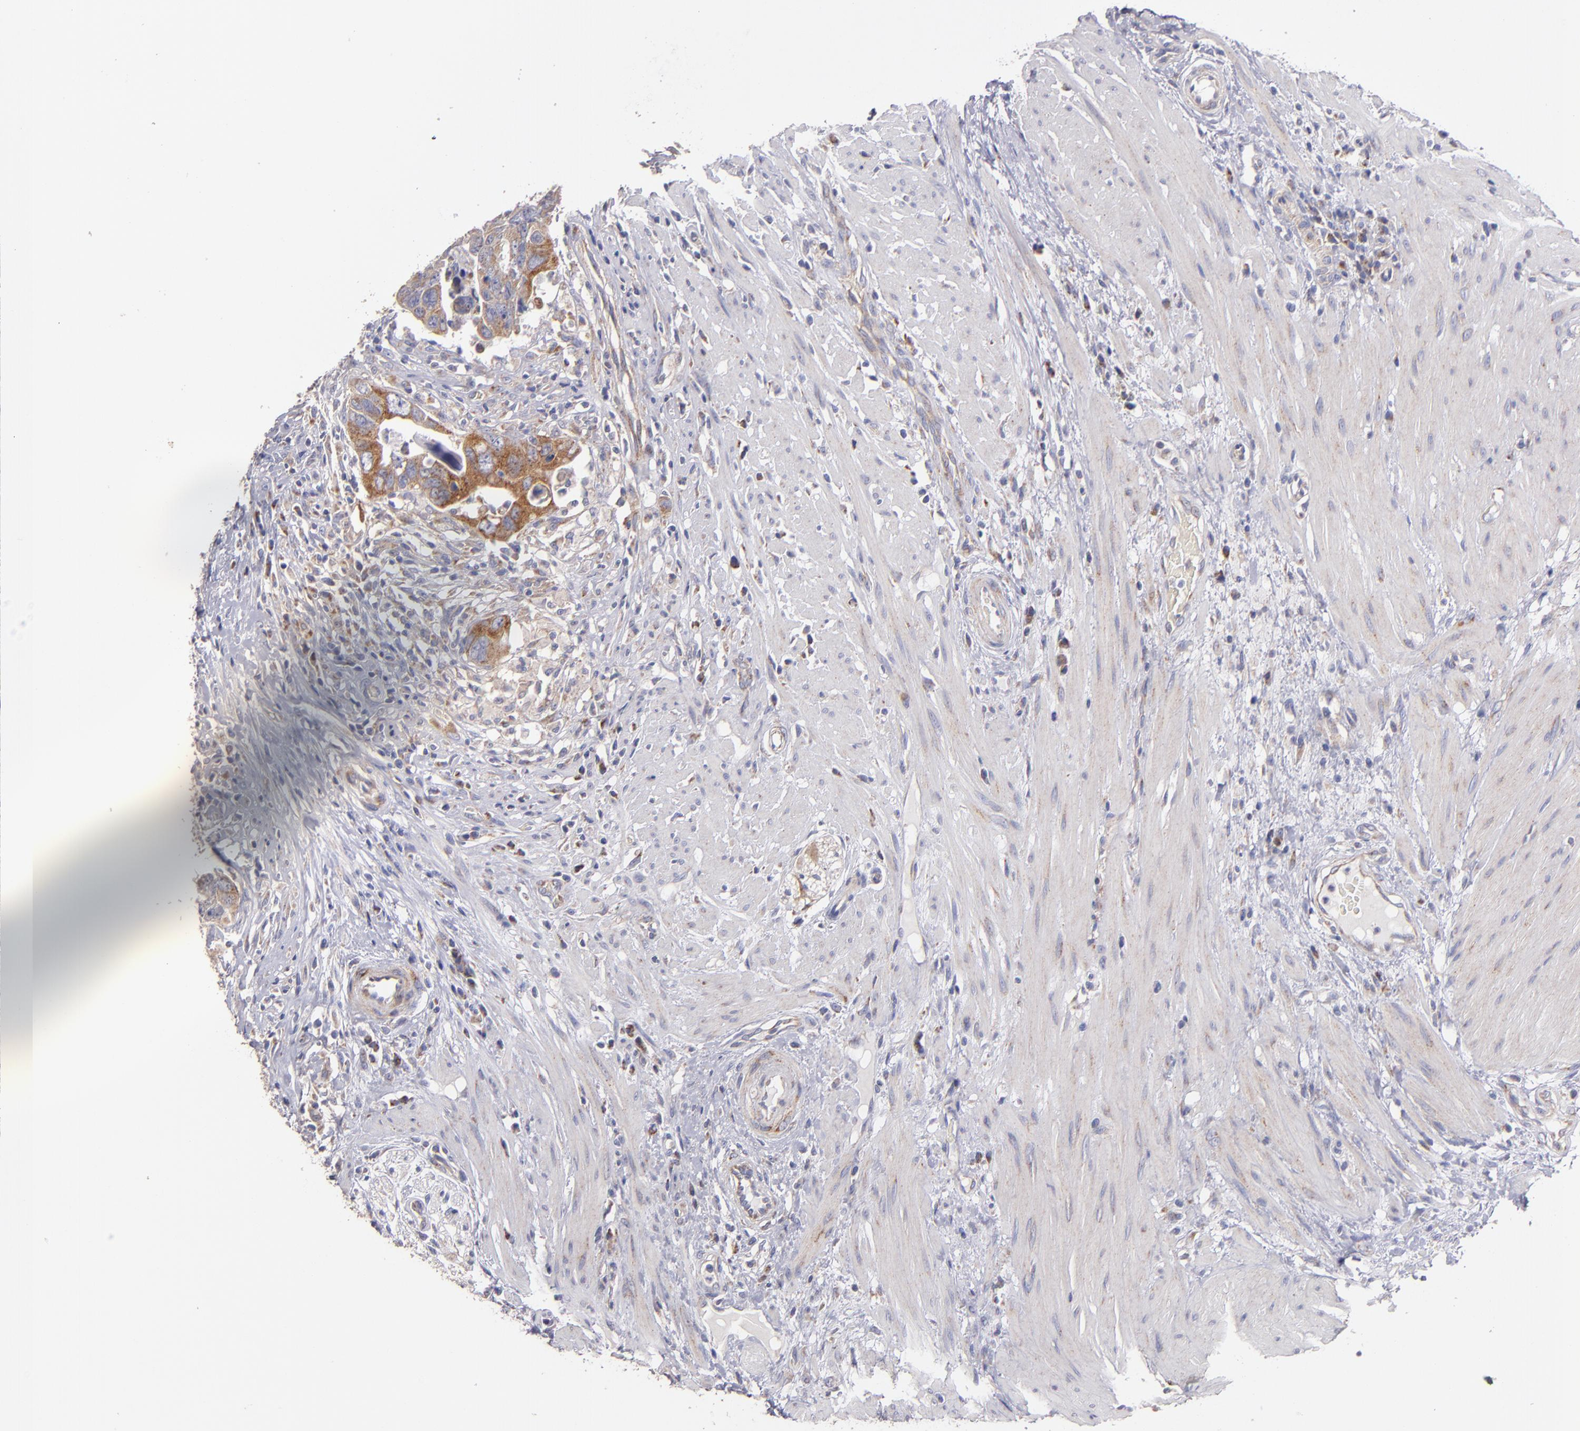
{"staining": {"intensity": "strong", "quantity": ">75%", "location": "cytoplasmic/membranous"}, "tissue": "colorectal cancer", "cell_type": "Tumor cells", "image_type": "cancer", "snomed": [{"axis": "morphology", "description": "Adenocarcinoma, NOS"}, {"axis": "topography", "description": "Rectum"}], "caption": "Immunohistochemistry (IHC) (DAB (3,3'-diaminobenzidine)) staining of human adenocarcinoma (colorectal) reveals strong cytoplasmic/membranous protein staining in approximately >75% of tumor cells.", "gene": "CLTA", "patient": {"sex": "male", "age": 53}}